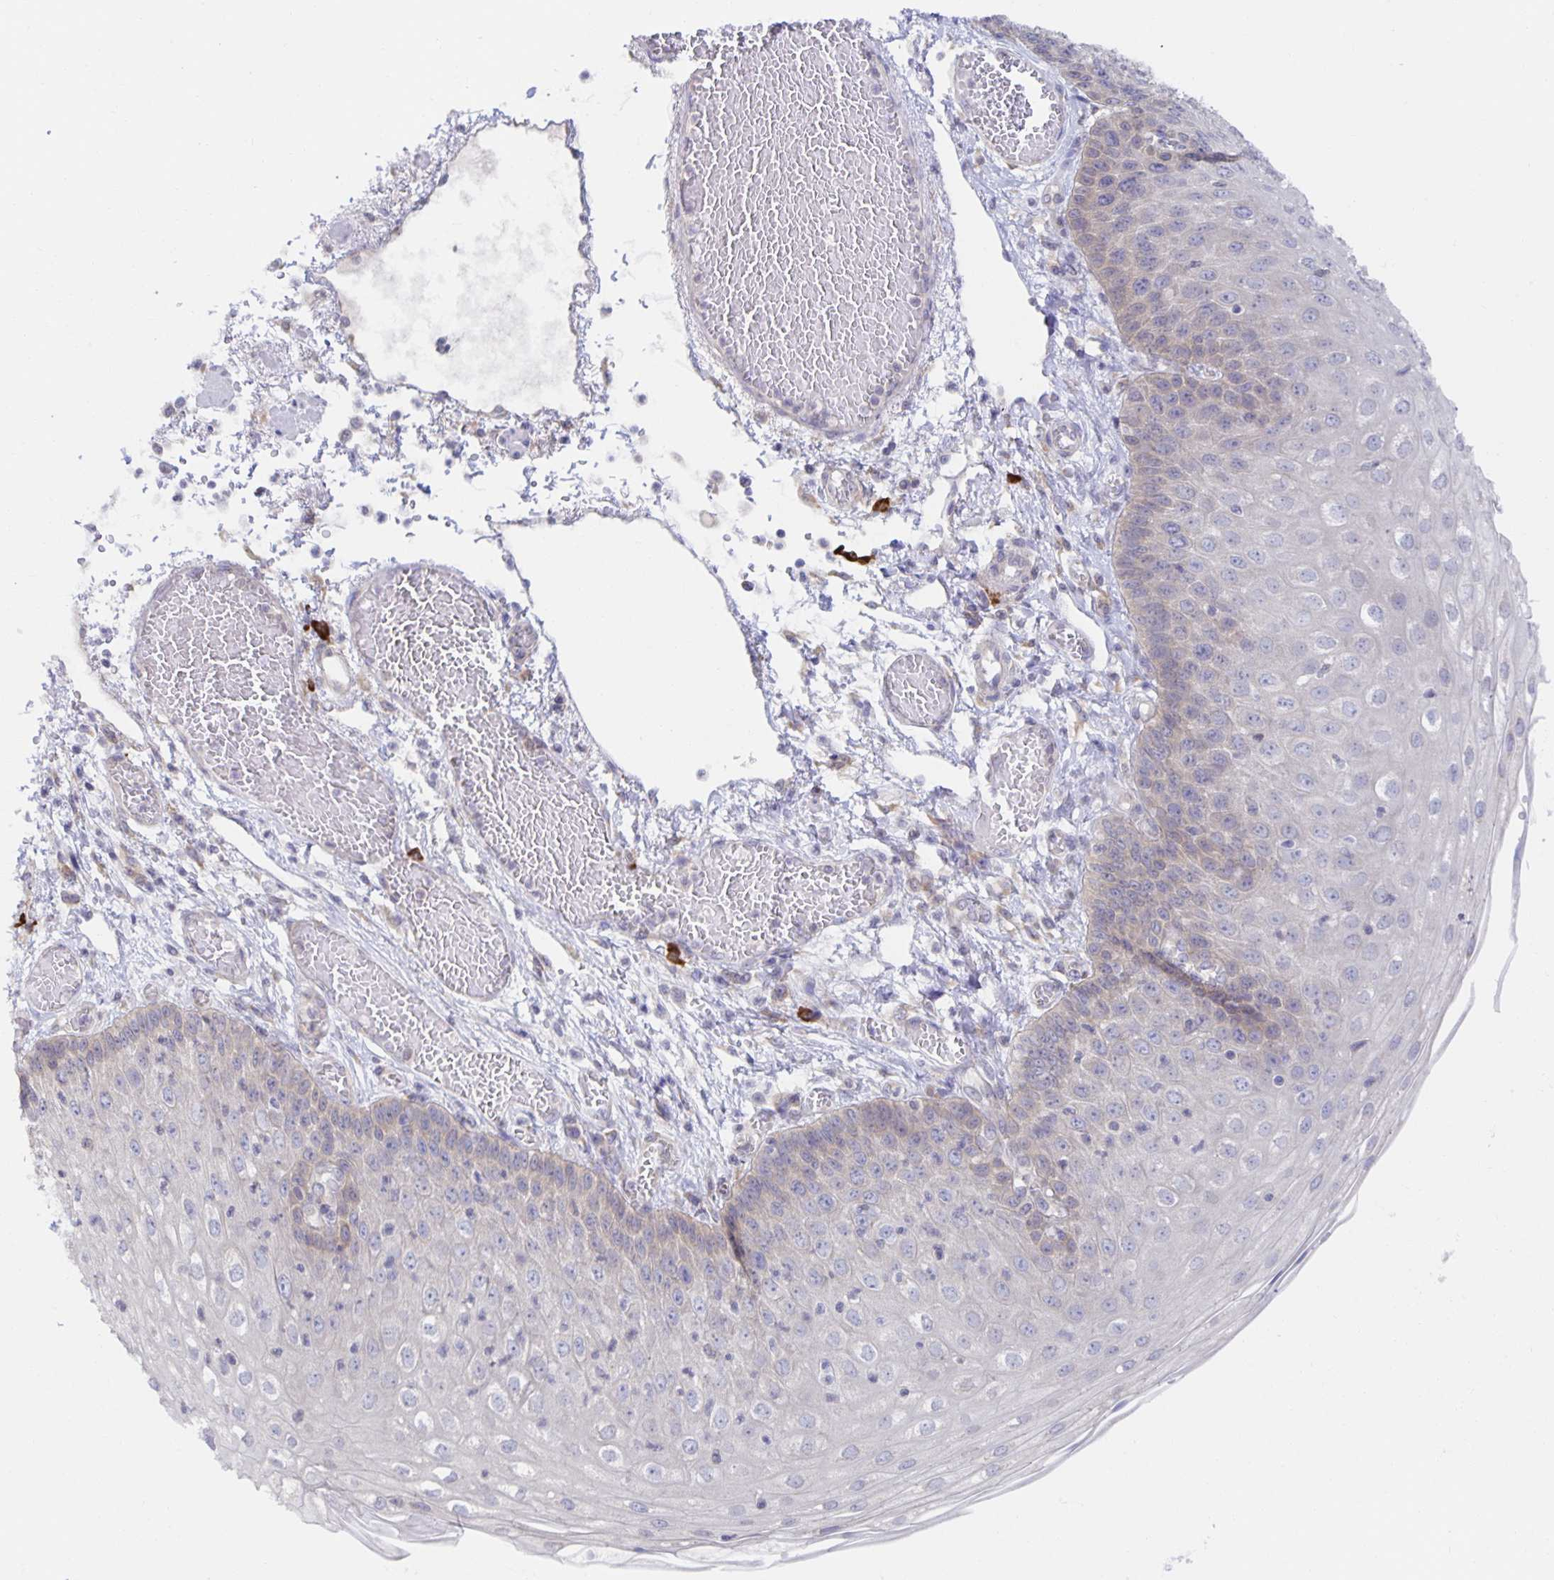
{"staining": {"intensity": "negative", "quantity": "none", "location": "none"}, "tissue": "esophagus", "cell_type": "Squamous epithelial cells", "image_type": "normal", "snomed": [{"axis": "morphology", "description": "Normal tissue, NOS"}, {"axis": "morphology", "description": "Adenocarcinoma, NOS"}, {"axis": "topography", "description": "Esophagus"}], "caption": "Immunohistochemistry (IHC) of benign esophagus demonstrates no positivity in squamous epithelial cells.", "gene": "BAD", "patient": {"sex": "male", "age": 81}}